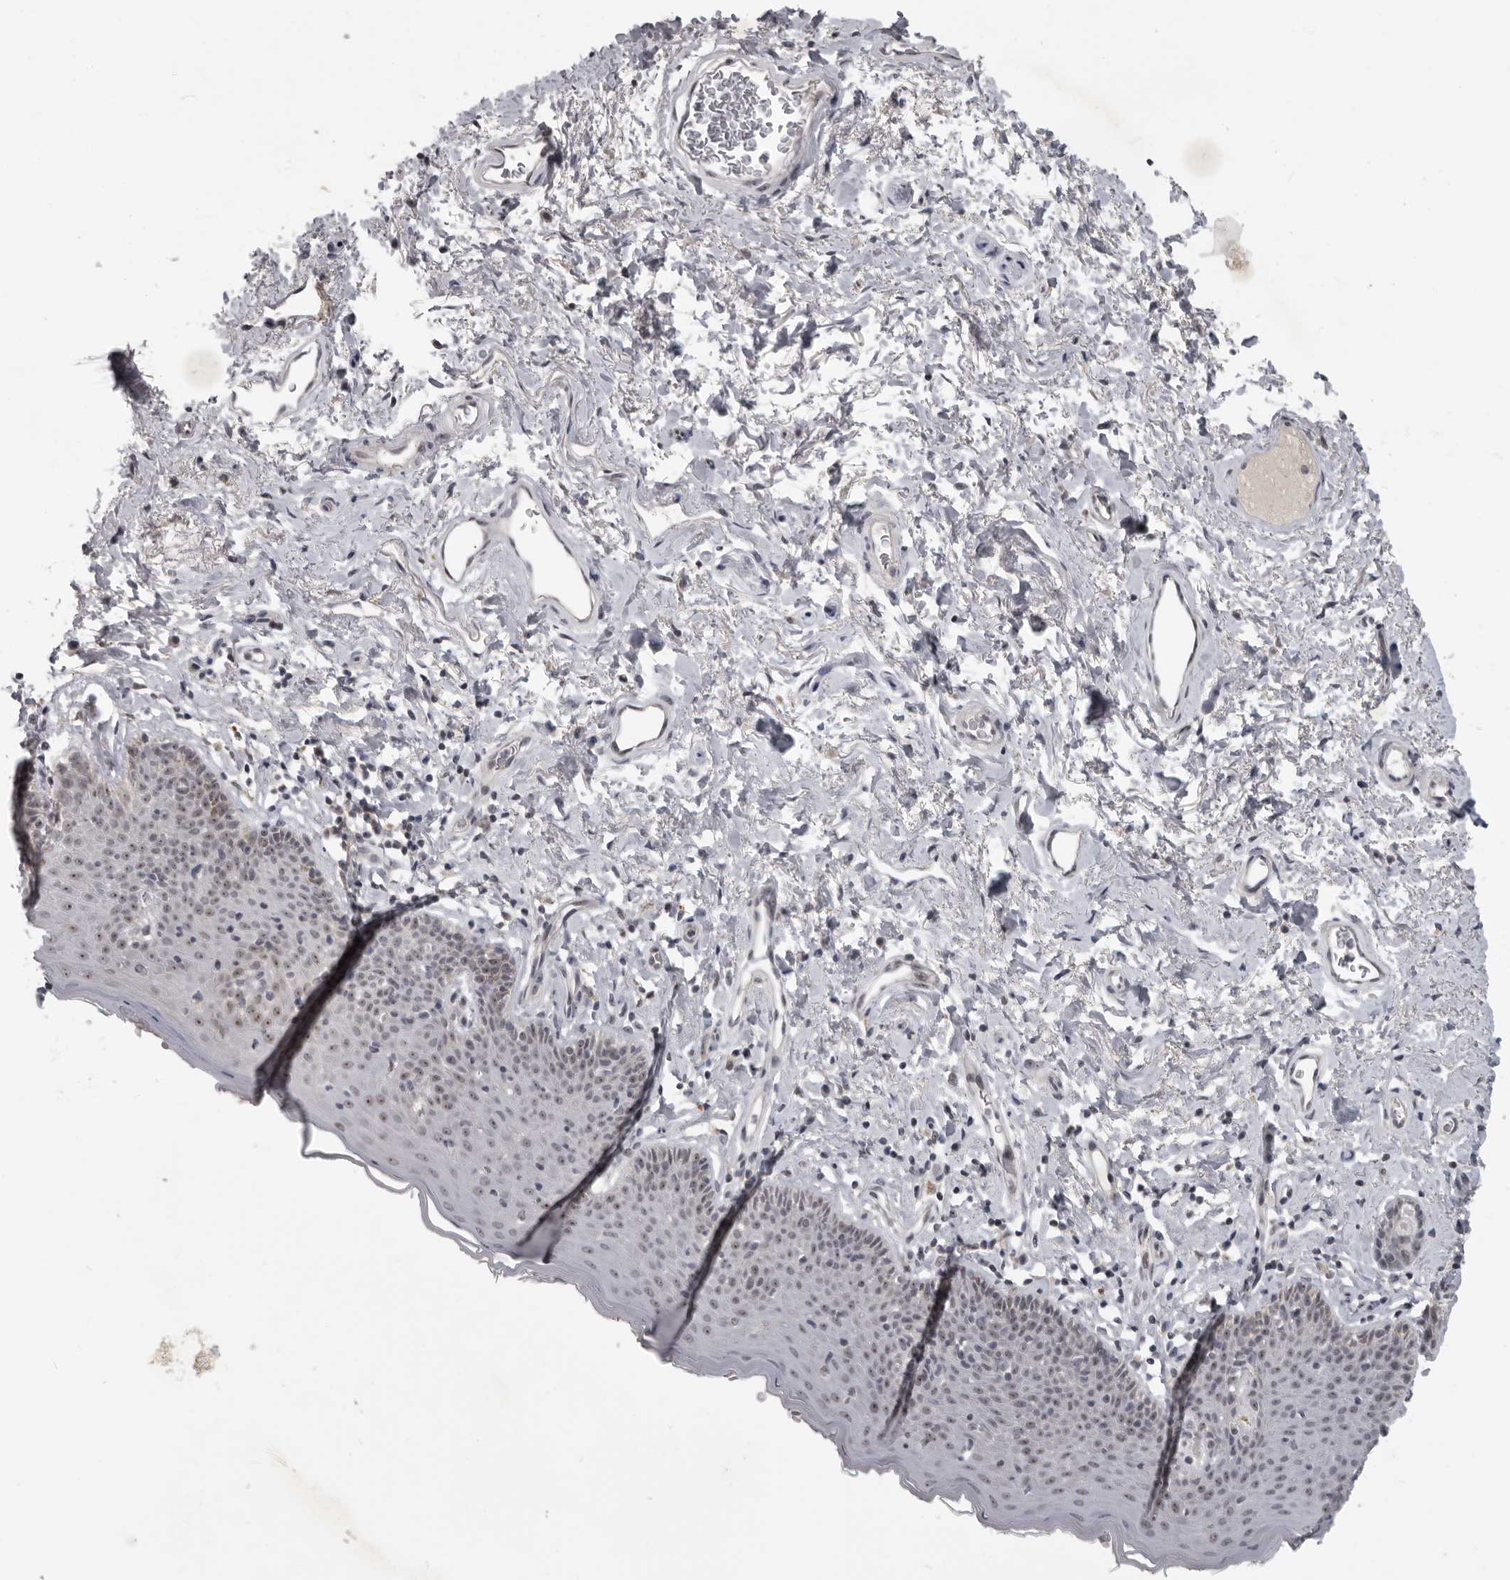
{"staining": {"intensity": "moderate", "quantity": "25%-75%", "location": "nuclear"}, "tissue": "skin", "cell_type": "Epidermal cells", "image_type": "normal", "snomed": [{"axis": "morphology", "description": "Normal tissue, NOS"}, {"axis": "topography", "description": "Vulva"}], "caption": "High-magnification brightfield microscopy of normal skin stained with DAB (brown) and counterstained with hematoxylin (blue). epidermal cells exhibit moderate nuclear staining is present in approximately25%-75% of cells. Using DAB (brown) and hematoxylin (blue) stains, captured at high magnification using brightfield microscopy.", "gene": "MRTO4", "patient": {"sex": "female", "age": 66}}